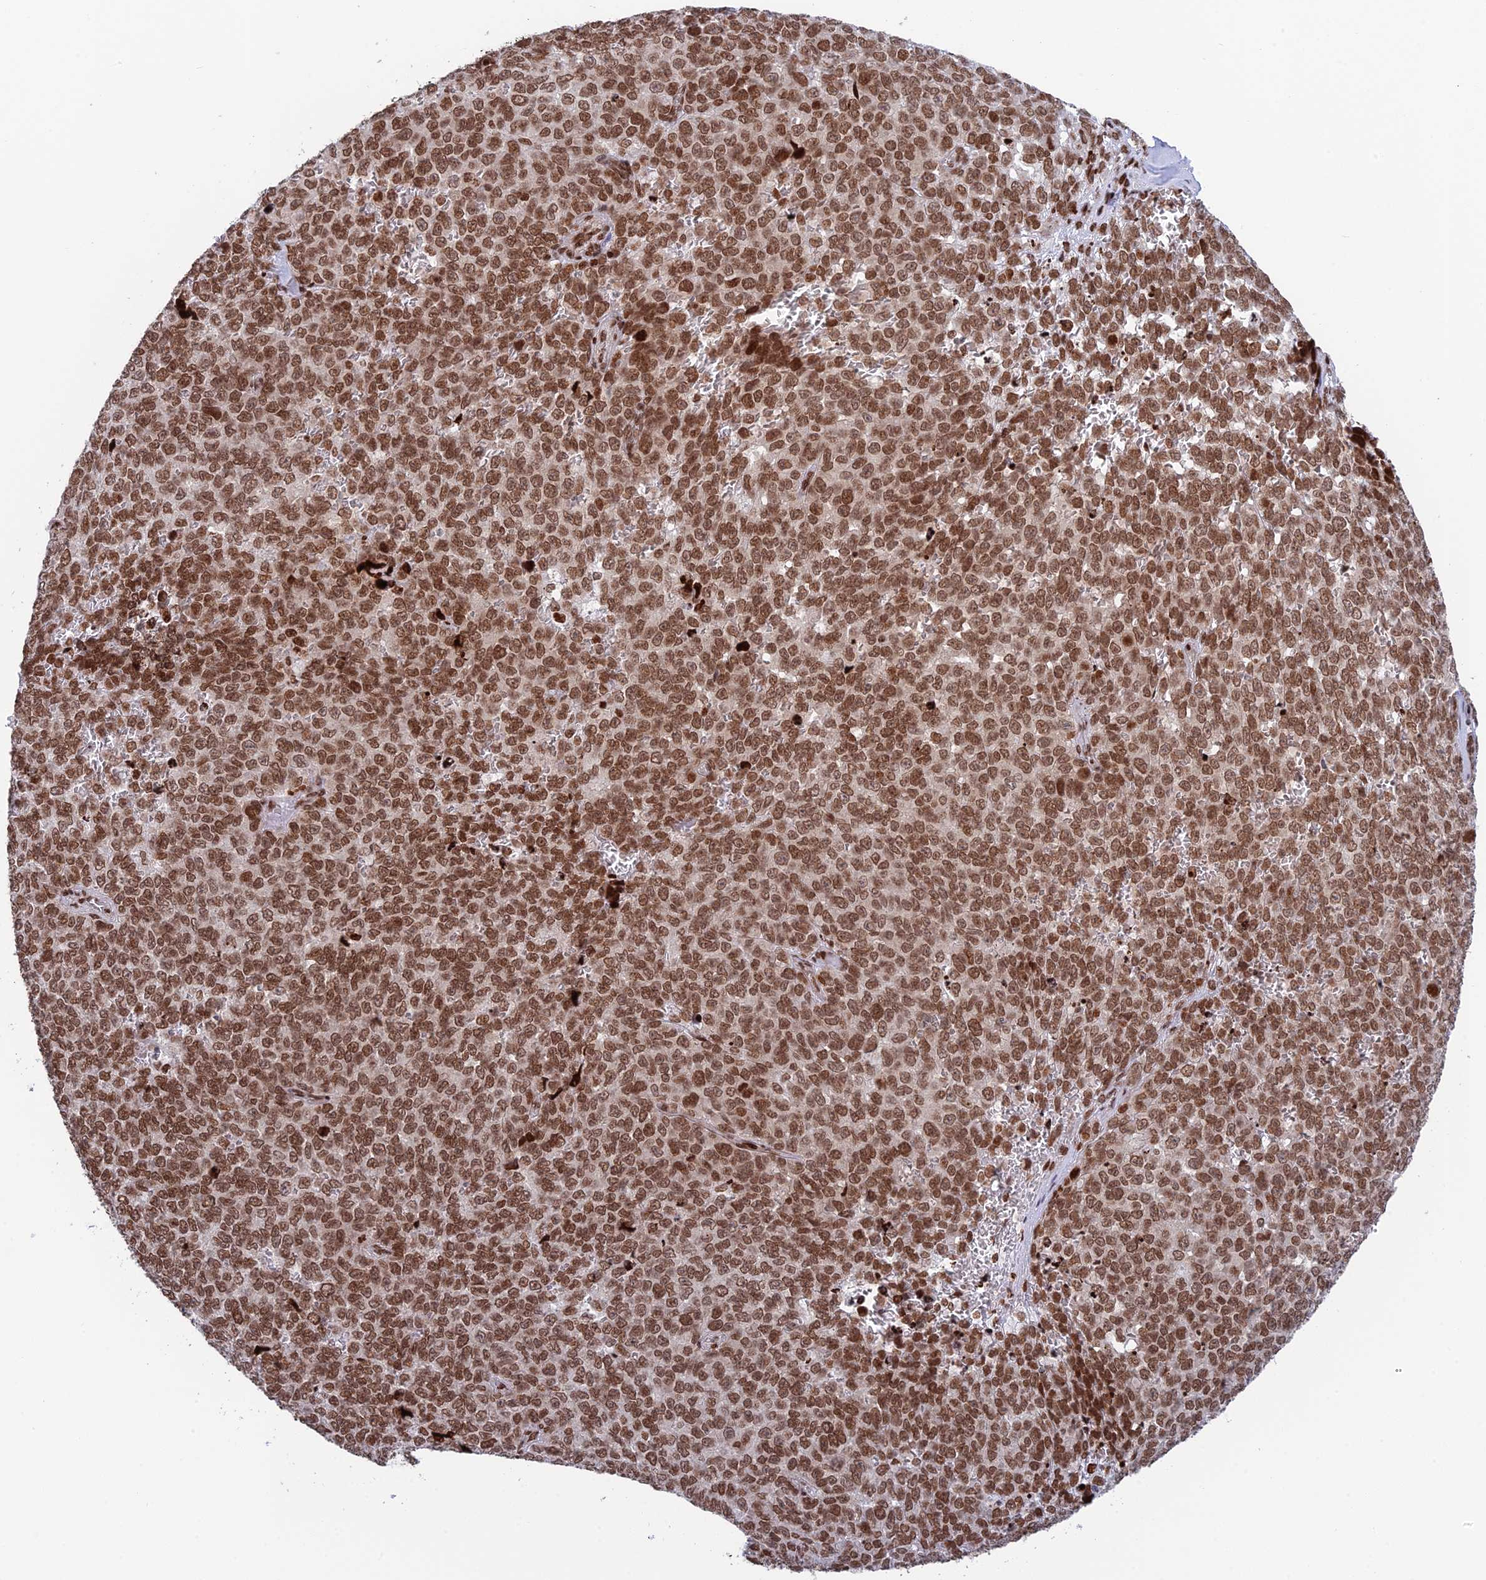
{"staining": {"intensity": "moderate", "quantity": ">75%", "location": "nuclear"}, "tissue": "melanoma", "cell_type": "Tumor cells", "image_type": "cancer", "snomed": [{"axis": "morphology", "description": "Malignant melanoma, NOS"}, {"axis": "topography", "description": "Nose, NOS"}], "caption": "Malignant melanoma stained for a protein (brown) demonstrates moderate nuclear positive expression in approximately >75% of tumor cells.", "gene": "RPAP1", "patient": {"sex": "female", "age": 48}}